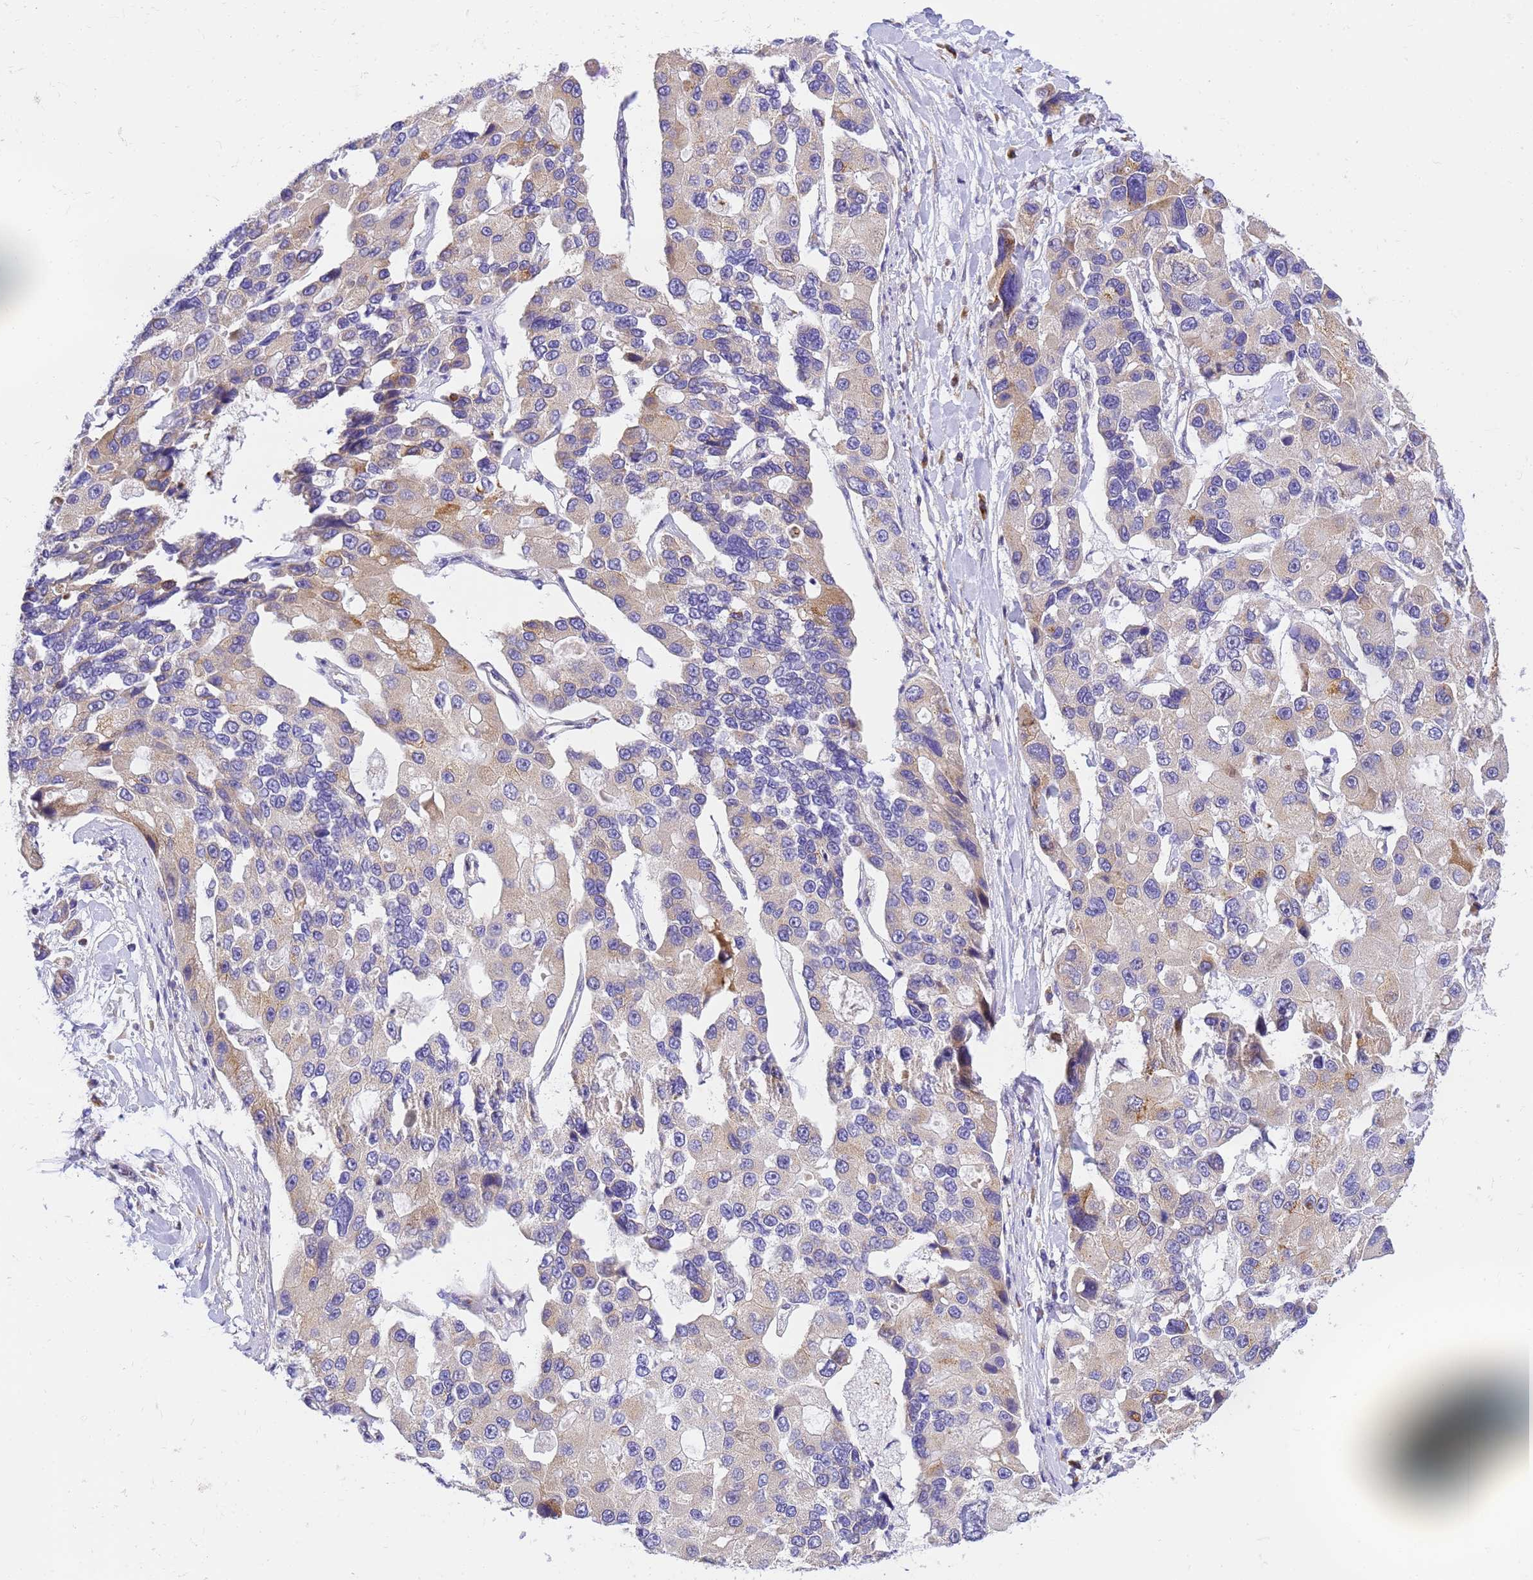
{"staining": {"intensity": "weak", "quantity": "25%-75%", "location": "cytoplasmic/membranous"}, "tissue": "lung cancer", "cell_type": "Tumor cells", "image_type": "cancer", "snomed": [{"axis": "morphology", "description": "Adenocarcinoma, NOS"}, {"axis": "topography", "description": "Lung"}], "caption": "Weak cytoplasmic/membranous staining is appreciated in about 25%-75% of tumor cells in lung cancer.", "gene": "RHBDD3", "patient": {"sex": "female", "age": 54}}